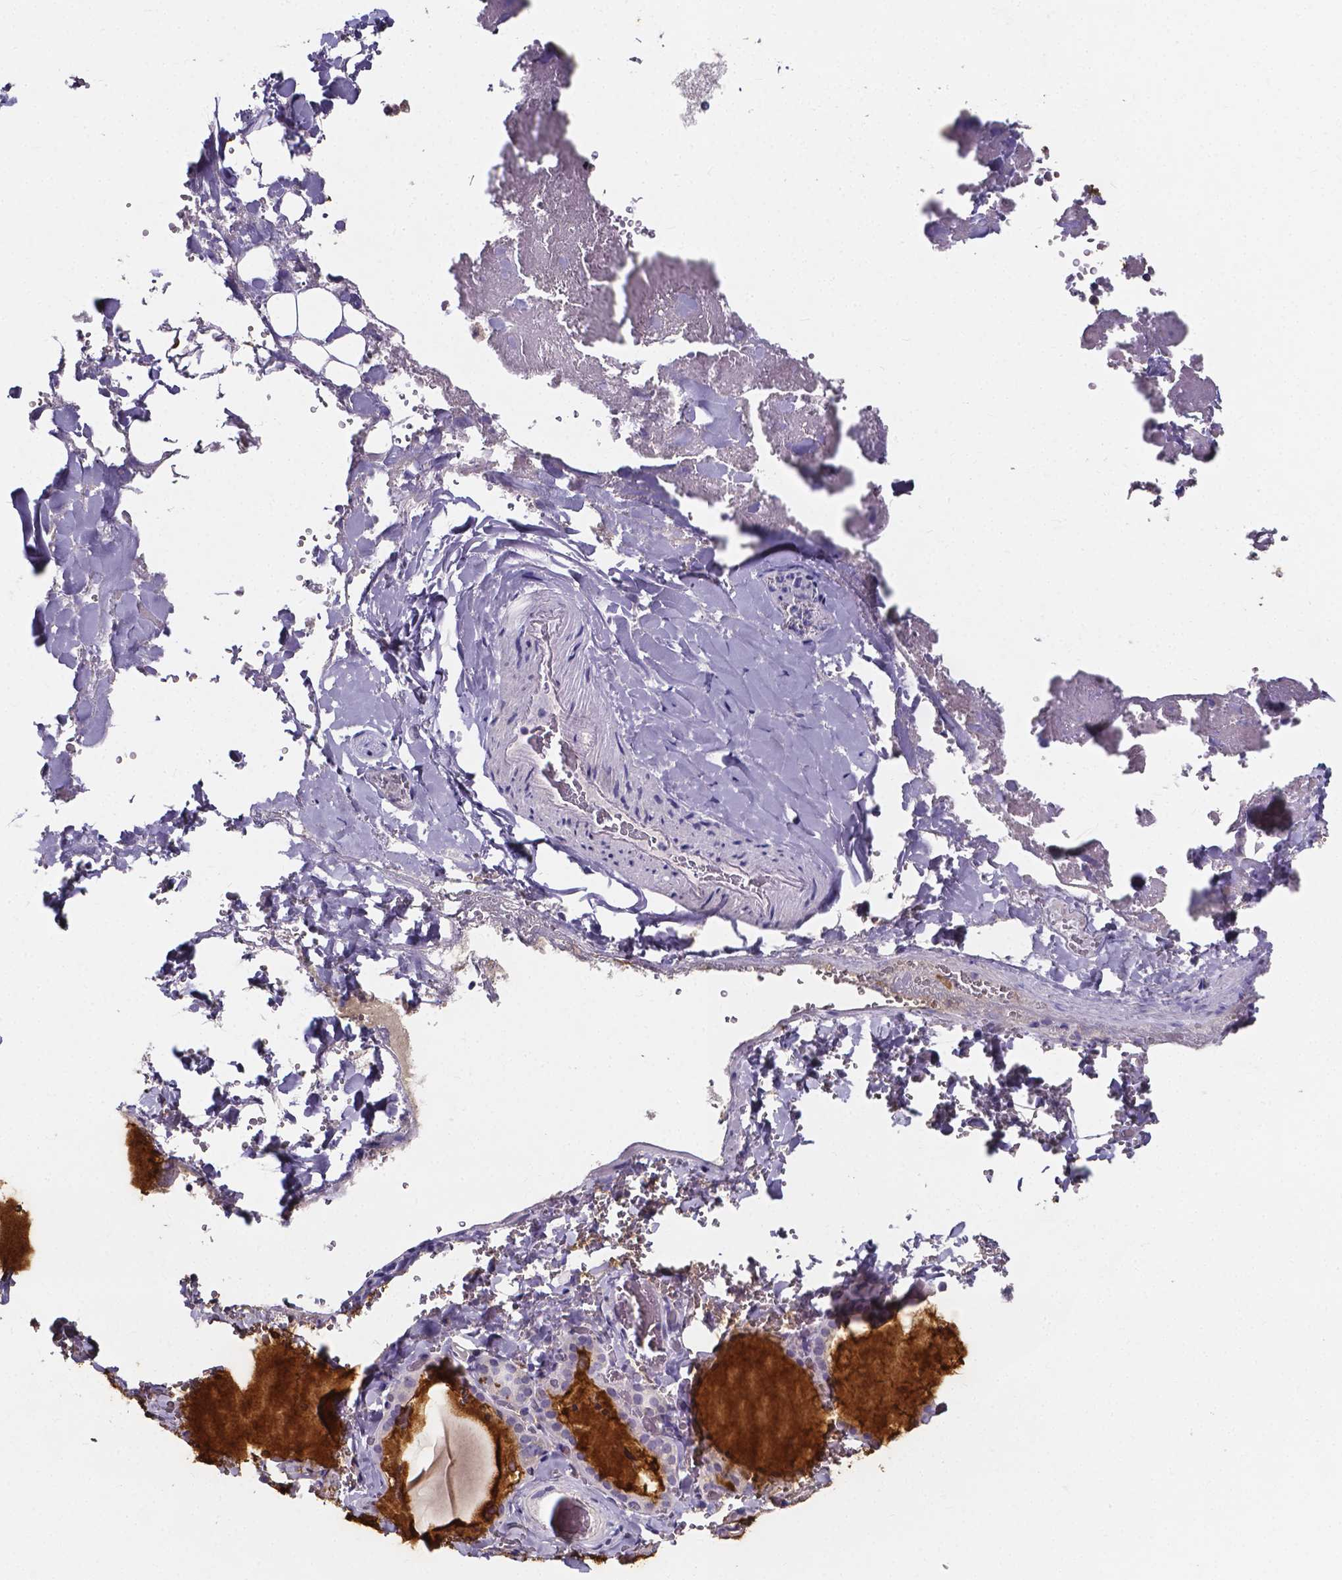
{"staining": {"intensity": "strong", "quantity": "25%-75%", "location": "cytoplasmic/membranous"}, "tissue": "thyroid gland", "cell_type": "Glandular cells", "image_type": "normal", "snomed": [{"axis": "morphology", "description": "Normal tissue, NOS"}, {"axis": "topography", "description": "Thyroid gland"}], "caption": "Immunohistochemical staining of normal thyroid gland shows strong cytoplasmic/membranous protein staining in approximately 25%-75% of glandular cells.", "gene": "SPOCD1", "patient": {"sex": "female", "age": 22}}